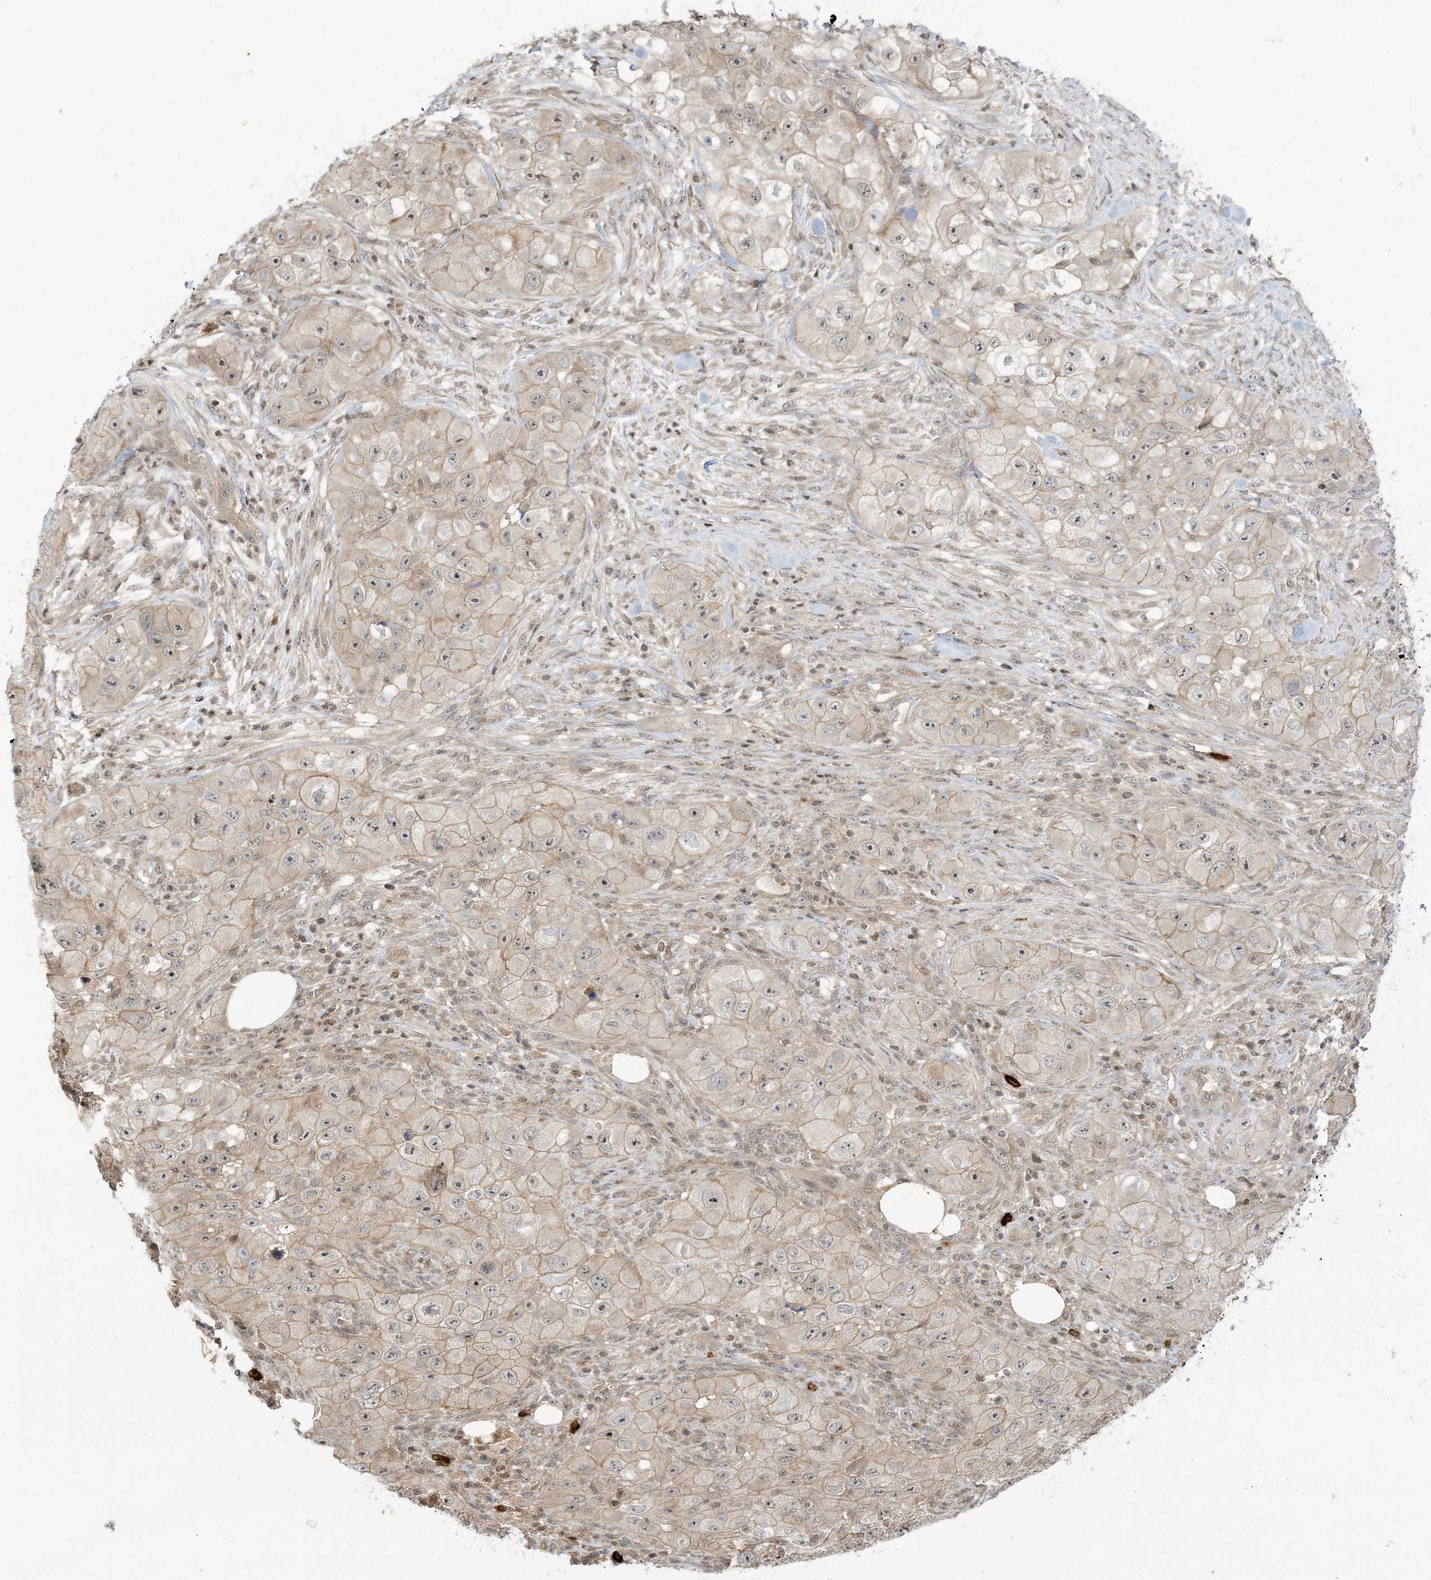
{"staining": {"intensity": "weak", "quantity": ">75%", "location": "cytoplasmic/membranous,nuclear"}, "tissue": "skin cancer", "cell_type": "Tumor cells", "image_type": "cancer", "snomed": [{"axis": "morphology", "description": "Squamous cell carcinoma, NOS"}, {"axis": "topography", "description": "Skin"}, {"axis": "topography", "description": "Subcutis"}], "caption": "Protein analysis of squamous cell carcinoma (skin) tissue exhibits weak cytoplasmic/membranous and nuclear positivity in approximately >75% of tumor cells.", "gene": "PPP1R7", "patient": {"sex": "male", "age": 73}}